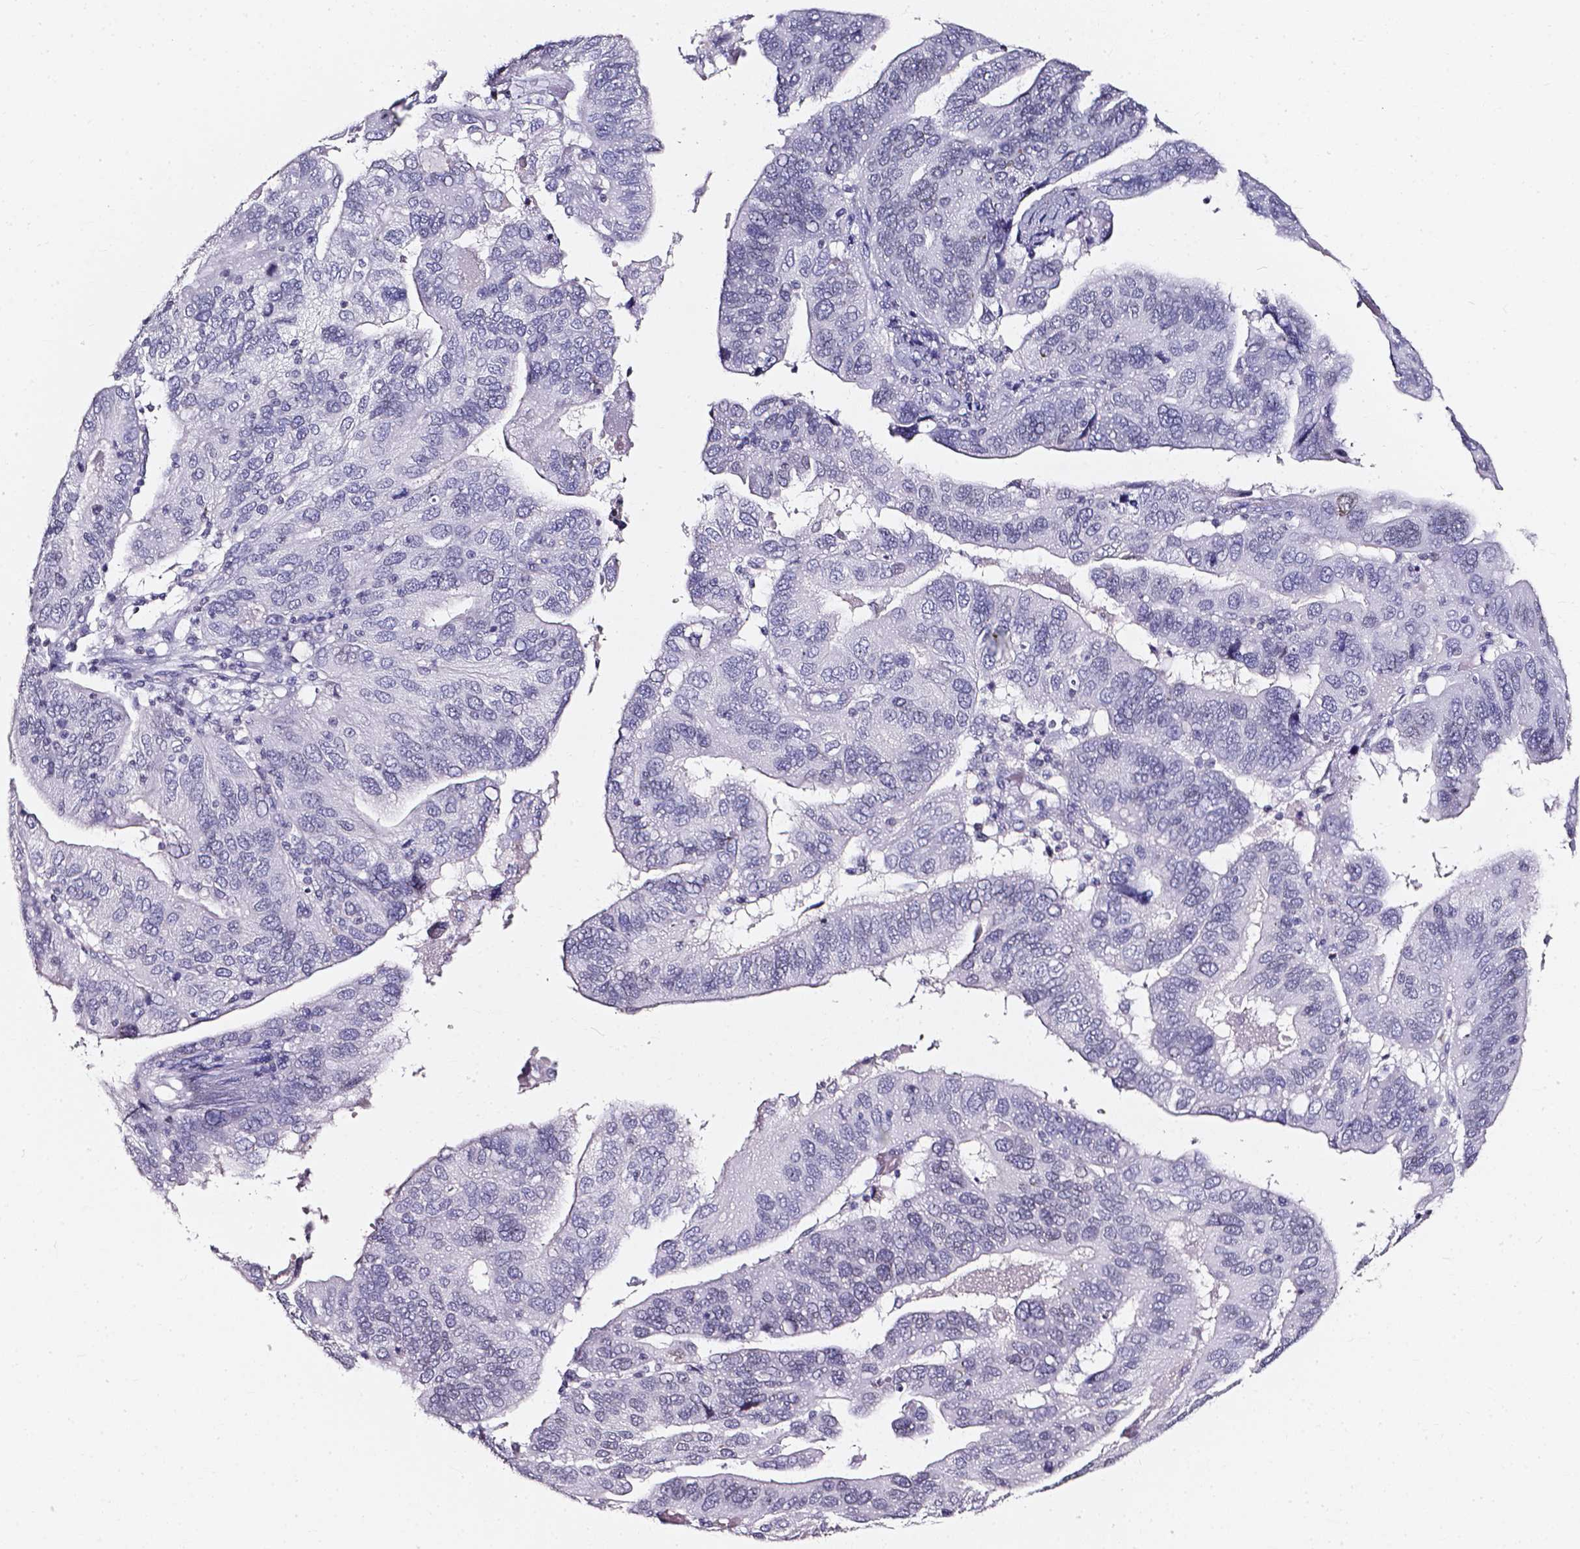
{"staining": {"intensity": "negative", "quantity": "none", "location": "none"}, "tissue": "ovarian cancer", "cell_type": "Tumor cells", "image_type": "cancer", "snomed": [{"axis": "morphology", "description": "Cystadenocarcinoma, serous, NOS"}, {"axis": "topography", "description": "Ovary"}], "caption": "High power microscopy micrograph of an immunohistochemistry (IHC) micrograph of ovarian cancer, revealing no significant positivity in tumor cells. (DAB (3,3'-diaminobenzidine) immunohistochemistry (IHC) visualized using brightfield microscopy, high magnification).", "gene": "AKR1B10", "patient": {"sex": "female", "age": 79}}